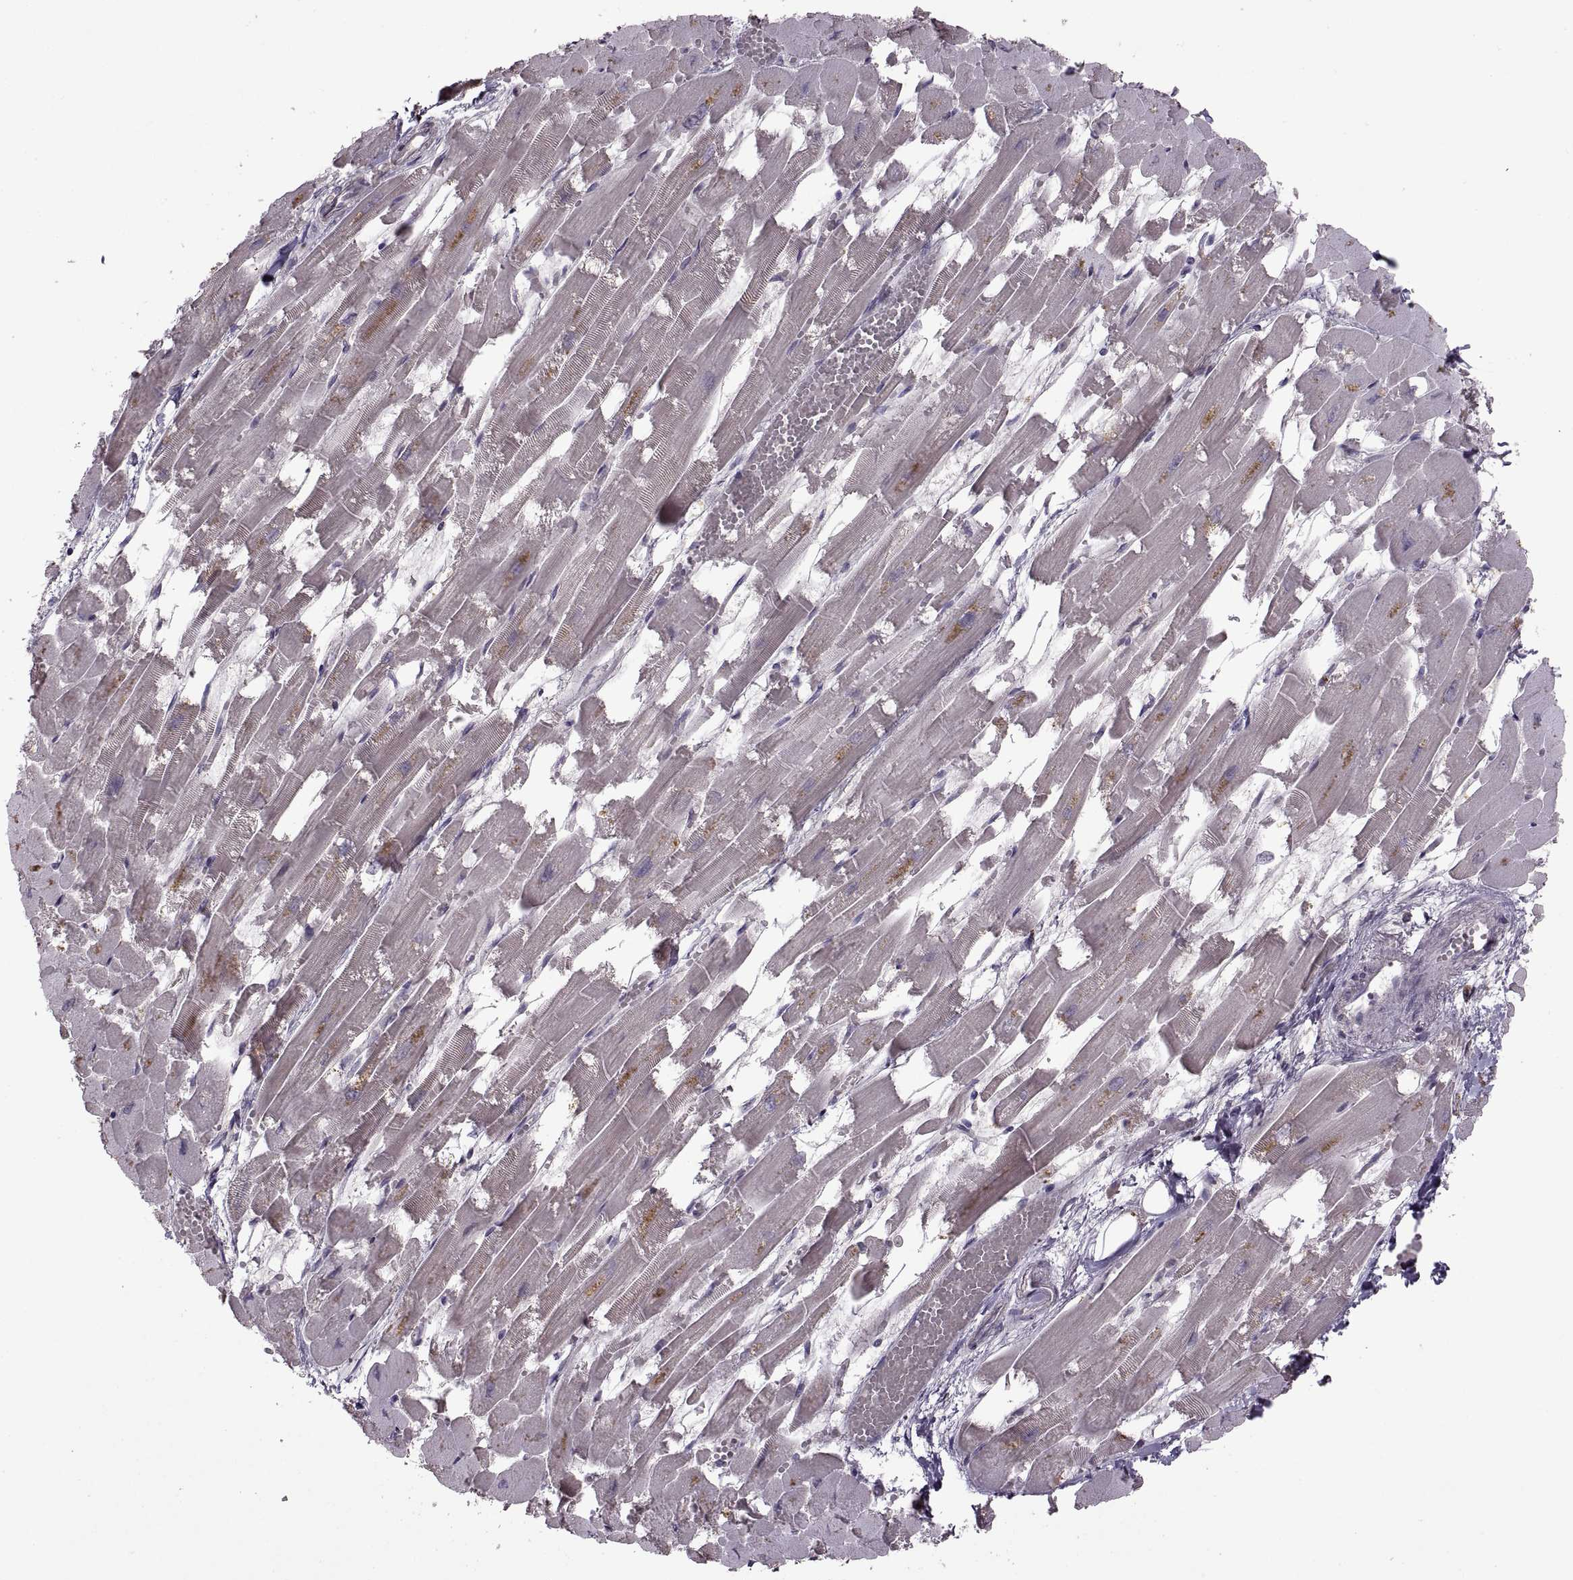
{"staining": {"intensity": "negative", "quantity": "none", "location": "none"}, "tissue": "heart muscle", "cell_type": "Cardiomyocytes", "image_type": "normal", "snomed": [{"axis": "morphology", "description": "Normal tissue, NOS"}, {"axis": "topography", "description": "Heart"}], "caption": "Immunohistochemical staining of unremarkable heart muscle exhibits no significant positivity in cardiomyocytes. (Stains: DAB (3,3'-diaminobenzidine) immunohistochemistry with hematoxylin counter stain, Microscopy: brightfield microscopy at high magnification).", "gene": "PIERCE1", "patient": {"sex": "female", "age": 52}}